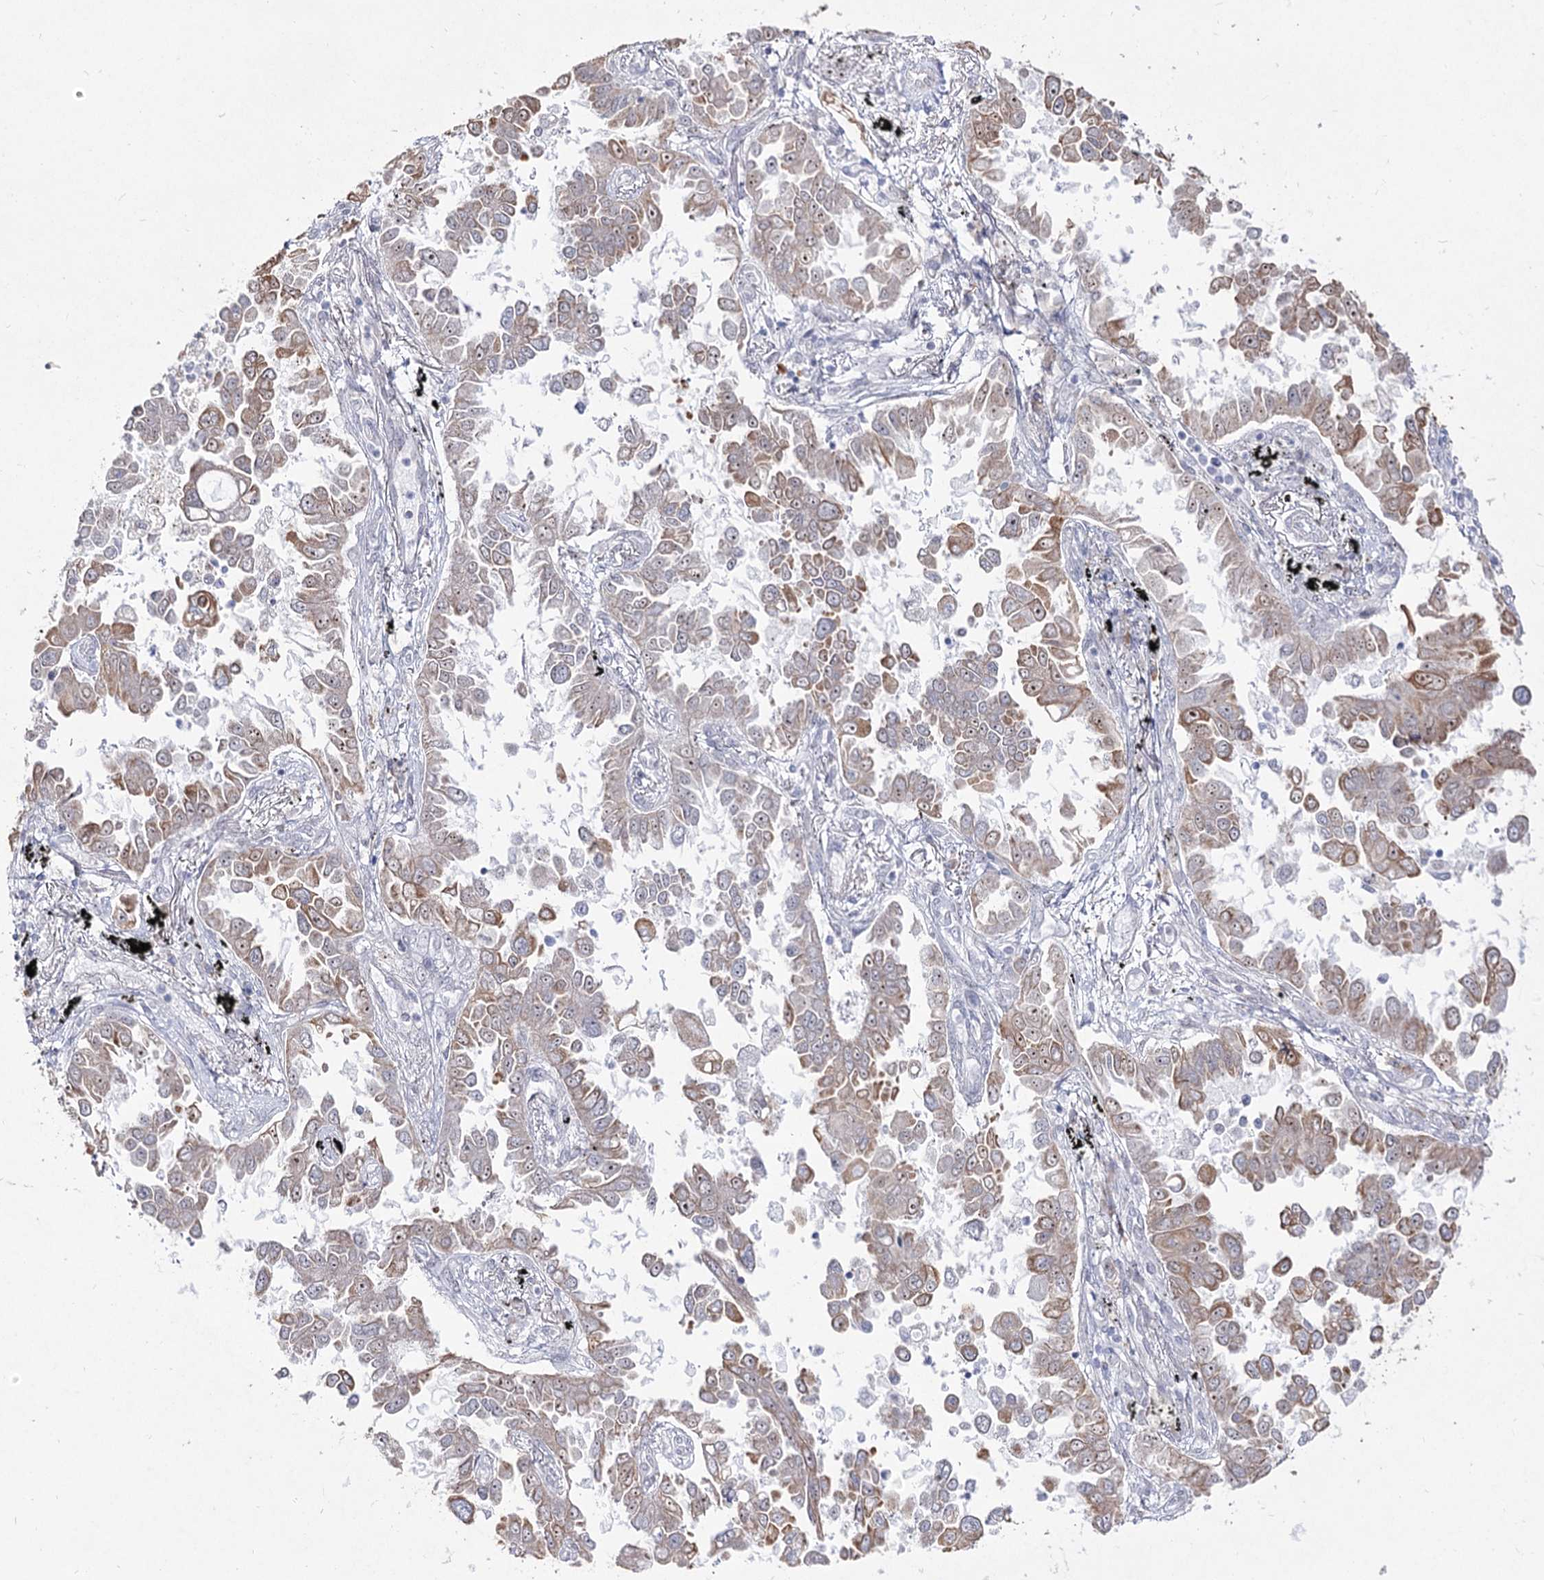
{"staining": {"intensity": "weak", "quantity": "25%-75%", "location": "cytoplasmic/membranous,nuclear"}, "tissue": "lung cancer", "cell_type": "Tumor cells", "image_type": "cancer", "snomed": [{"axis": "morphology", "description": "Adenocarcinoma, NOS"}, {"axis": "topography", "description": "Lung"}], "caption": "About 25%-75% of tumor cells in human adenocarcinoma (lung) demonstrate weak cytoplasmic/membranous and nuclear protein expression as visualized by brown immunohistochemical staining.", "gene": "DDX50", "patient": {"sex": "female", "age": 67}}